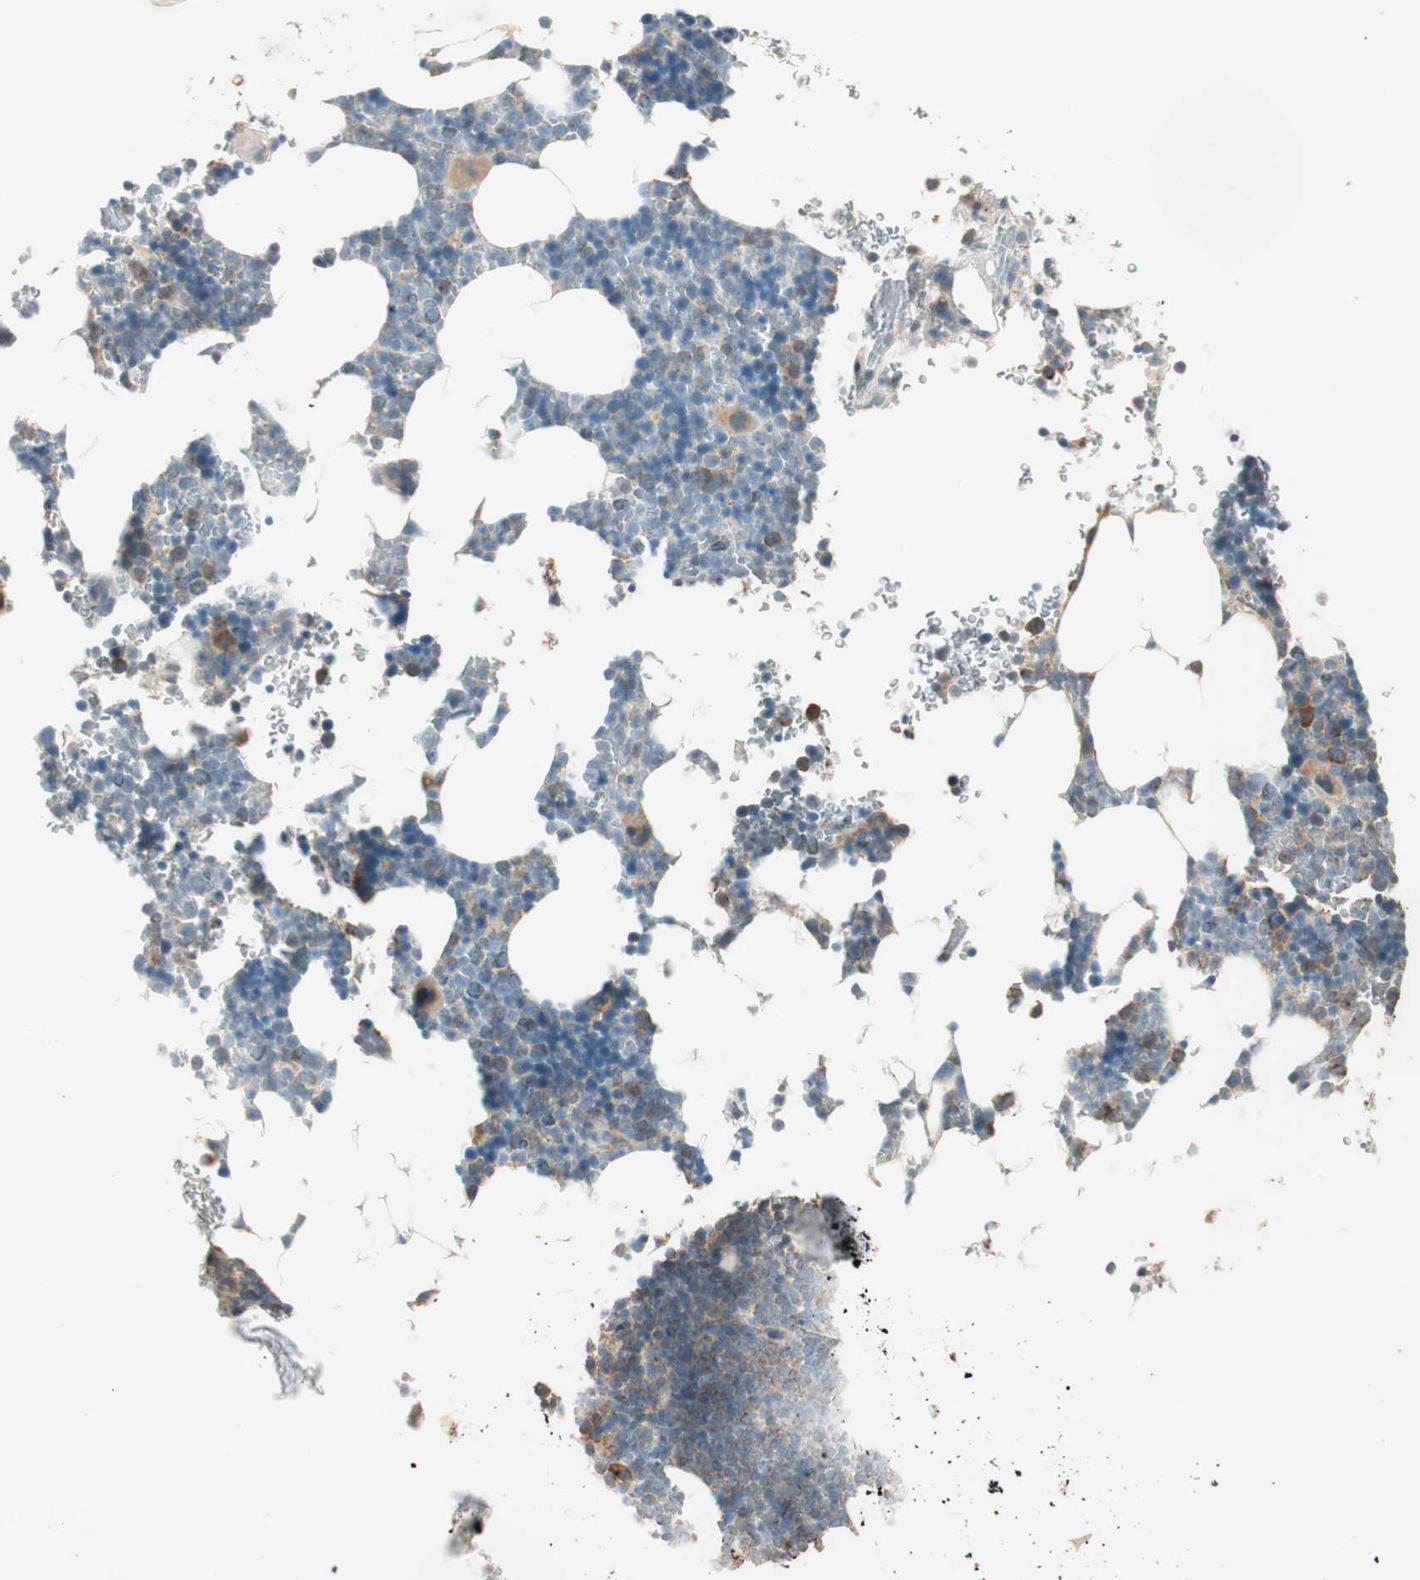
{"staining": {"intensity": "moderate", "quantity": "25%-75%", "location": "cytoplasmic/membranous"}, "tissue": "bone marrow", "cell_type": "Hematopoietic cells", "image_type": "normal", "snomed": [{"axis": "morphology", "description": "Normal tissue, NOS"}, {"axis": "topography", "description": "Bone marrow"}], "caption": "Immunohistochemistry (IHC) of unremarkable bone marrow demonstrates medium levels of moderate cytoplasmic/membranous staining in about 25%-75% of hematopoietic cells.", "gene": "CC2D1A", "patient": {"sex": "female", "age": 73}}